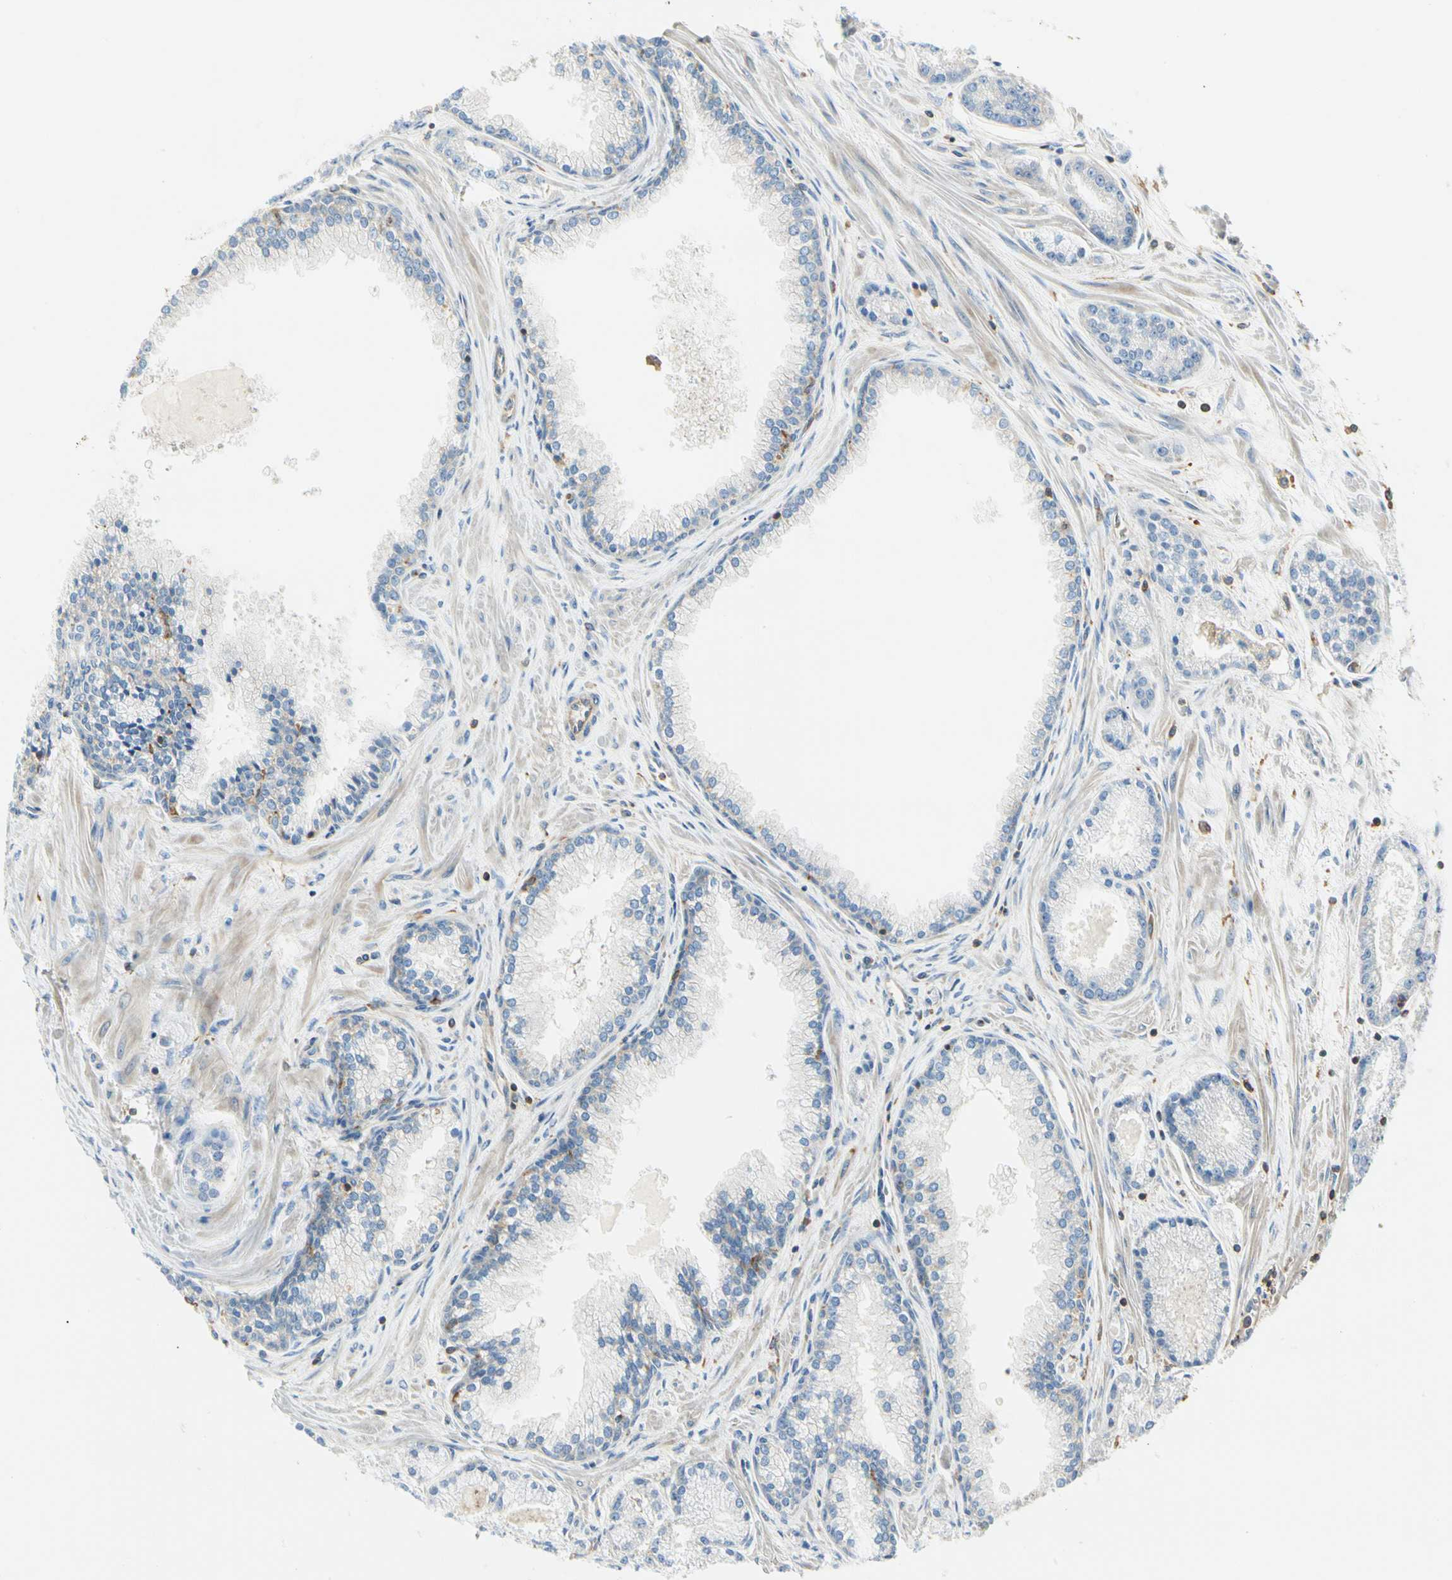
{"staining": {"intensity": "negative", "quantity": "none", "location": "none"}, "tissue": "prostate cancer", "cell_type": "Tumor cells", "image_type": "cancer", "snomed": [{"axis": "morphology", "description": "Adenocarcinoma, High grade"}, {"axis": "topography", "description": "Prostate"}], "caption": "Immunohistochemistry image of human high-grade adenocarcinoma (prostate) stained for a protein (brown), which reveals no positivity in tumor cells.", "gene": "ARPC2", "patient": {"sex": "male", "age": 61}}